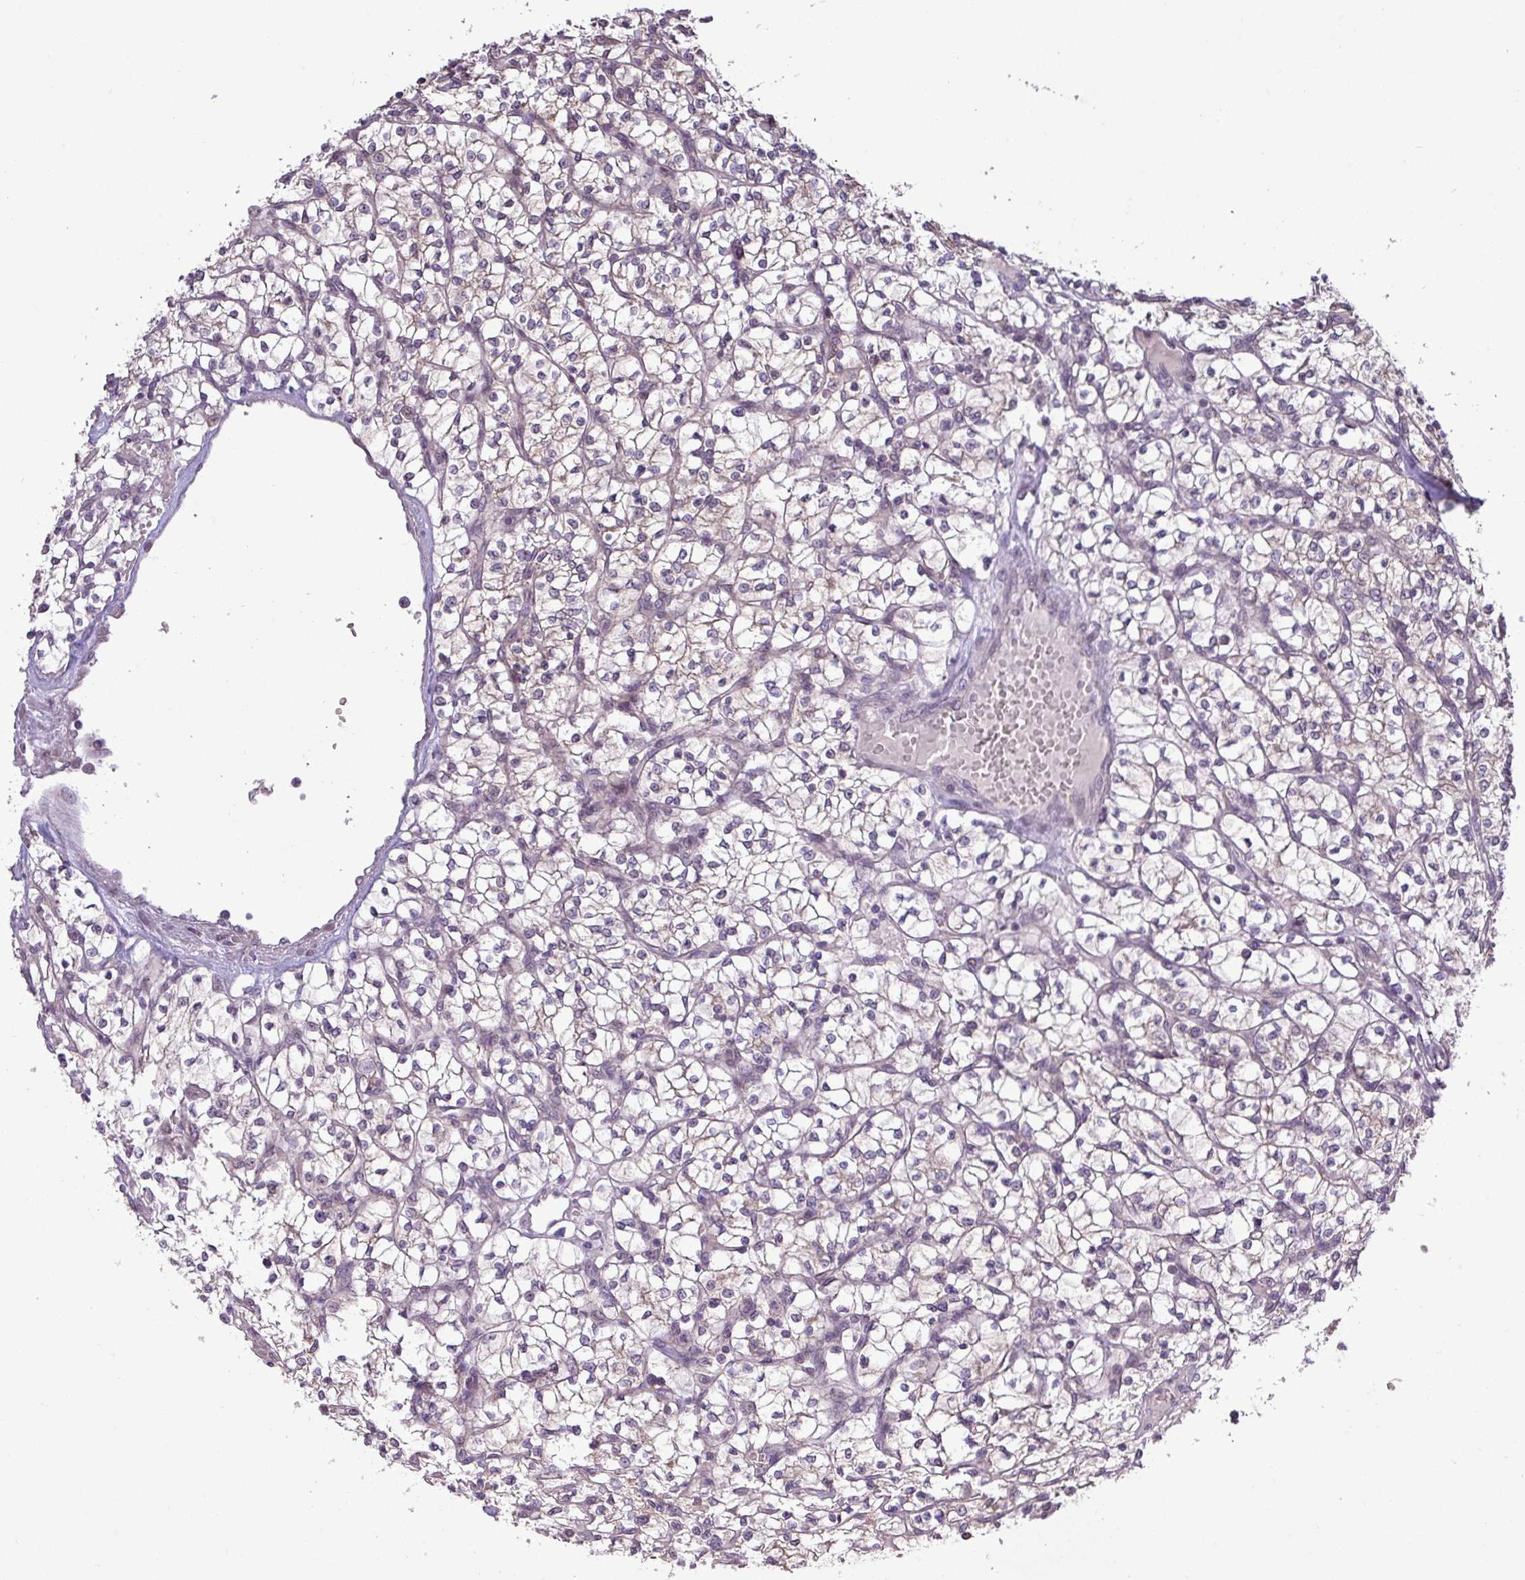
{"staining": {"intensity": "weak", "quantity": "<25%", "location": "cytoplasmic/membranous"}, "tissue": "renal cancer", "cell_type": "Tumor cells", "image_type": "cancer", "snomed": [{"axis": "morphology", "description": "Adenocarcinoma, NOS"}, {"axis": "topography", "description": "Kidney"}], "caption": "Human renal cancer stained for a protein using immunohistochemistry (IHC) reveals no expression in tumor cells.", "gene": "RIPPLY1", "patient": {"sex": "female", "age": 64}}